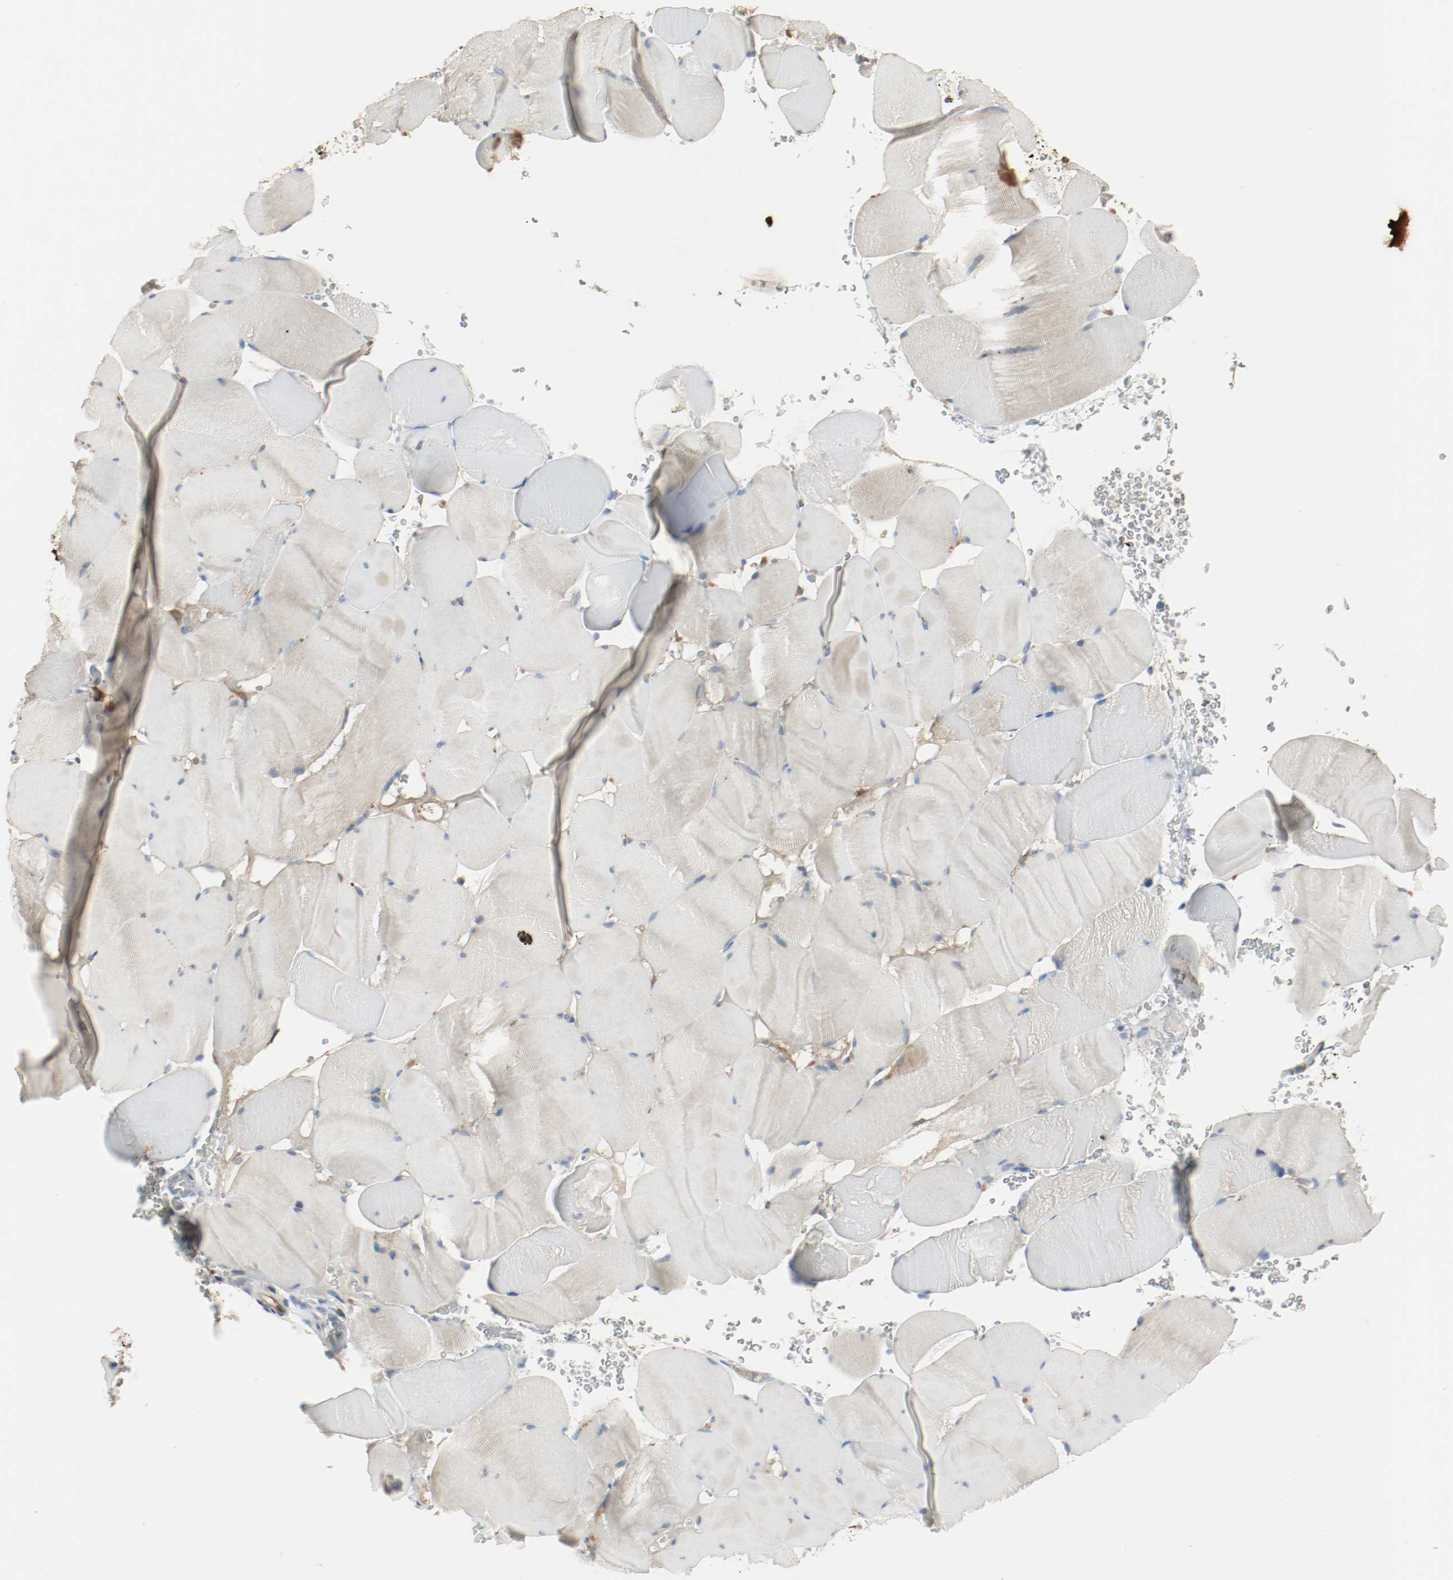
{"staining": {"intensity": "negative", "quantity": "none", "location": "none"}, "tissue": "skeletal muscle", "cell_type": "Myocytes", "image_type": "normal", "snomed": [{"axis": "morphology", "description": "Normal tissue, NOS"}, {"axis": "topography", "description": "Skeletal muscle"}], "caption": "The micrograph shows no staining of myocytes in normal skeletal muscle. (DAB immunohistochemistry (IHC), high magnification).", "gene": "MELTF", "patient": {"sex": "male", "age": 62}}